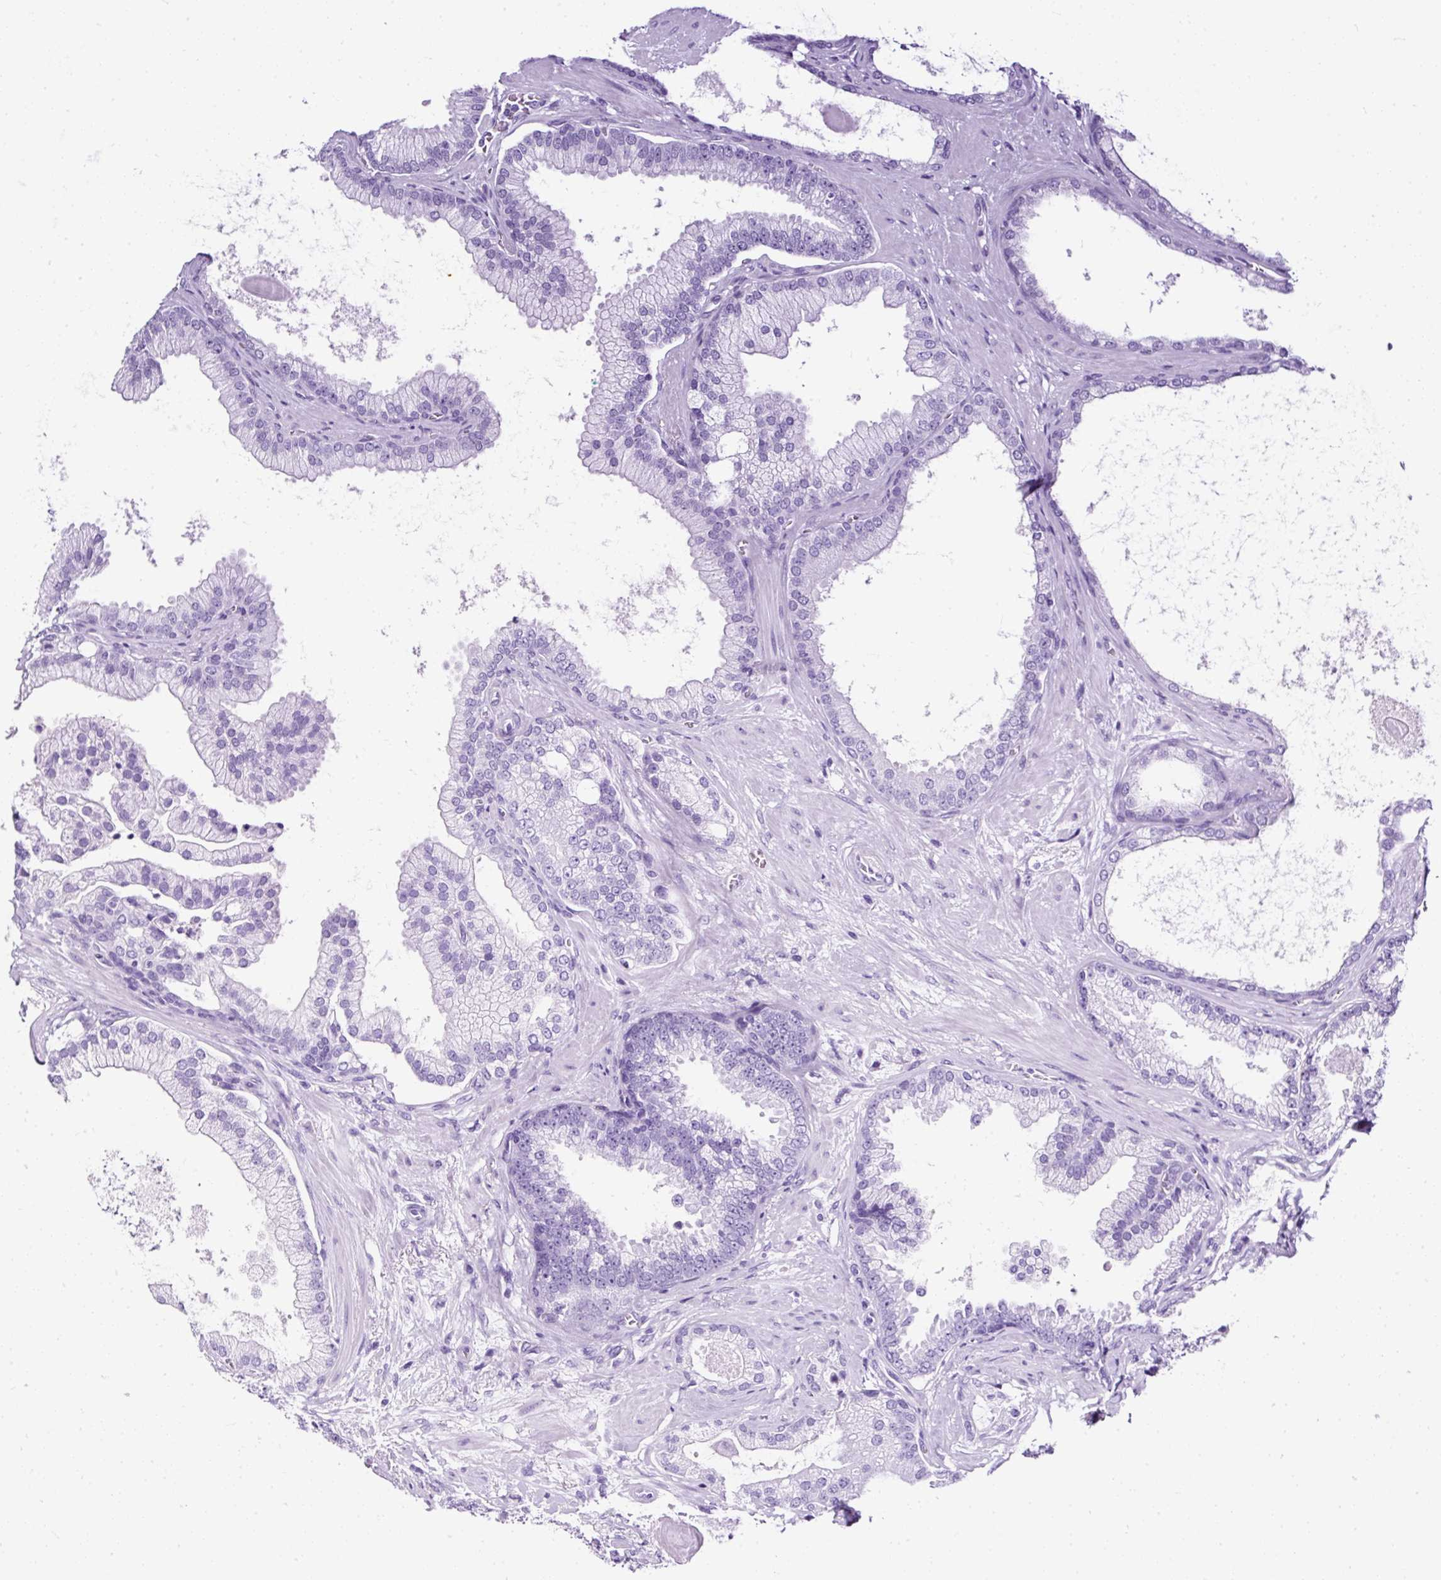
{"staining": {"intensity": "negative", "quantity": "none", "location": "none"}, "tissue": "prostate cancer", "cell_type": "Tumor cells", "image_type": "cancer", "snomed": [{"axis": "morphology", "description": "Adenocarcinoma, High grade"}, {"axis": "topography", "description": "Prostate"}], "caption": "Photomicrograph shows no protein staining in tumor cells of prostate cancer (high-grade adenocarcinoma) tissue.", "gene": "NTS", "patient": {"sex": "male", "age": 68}}